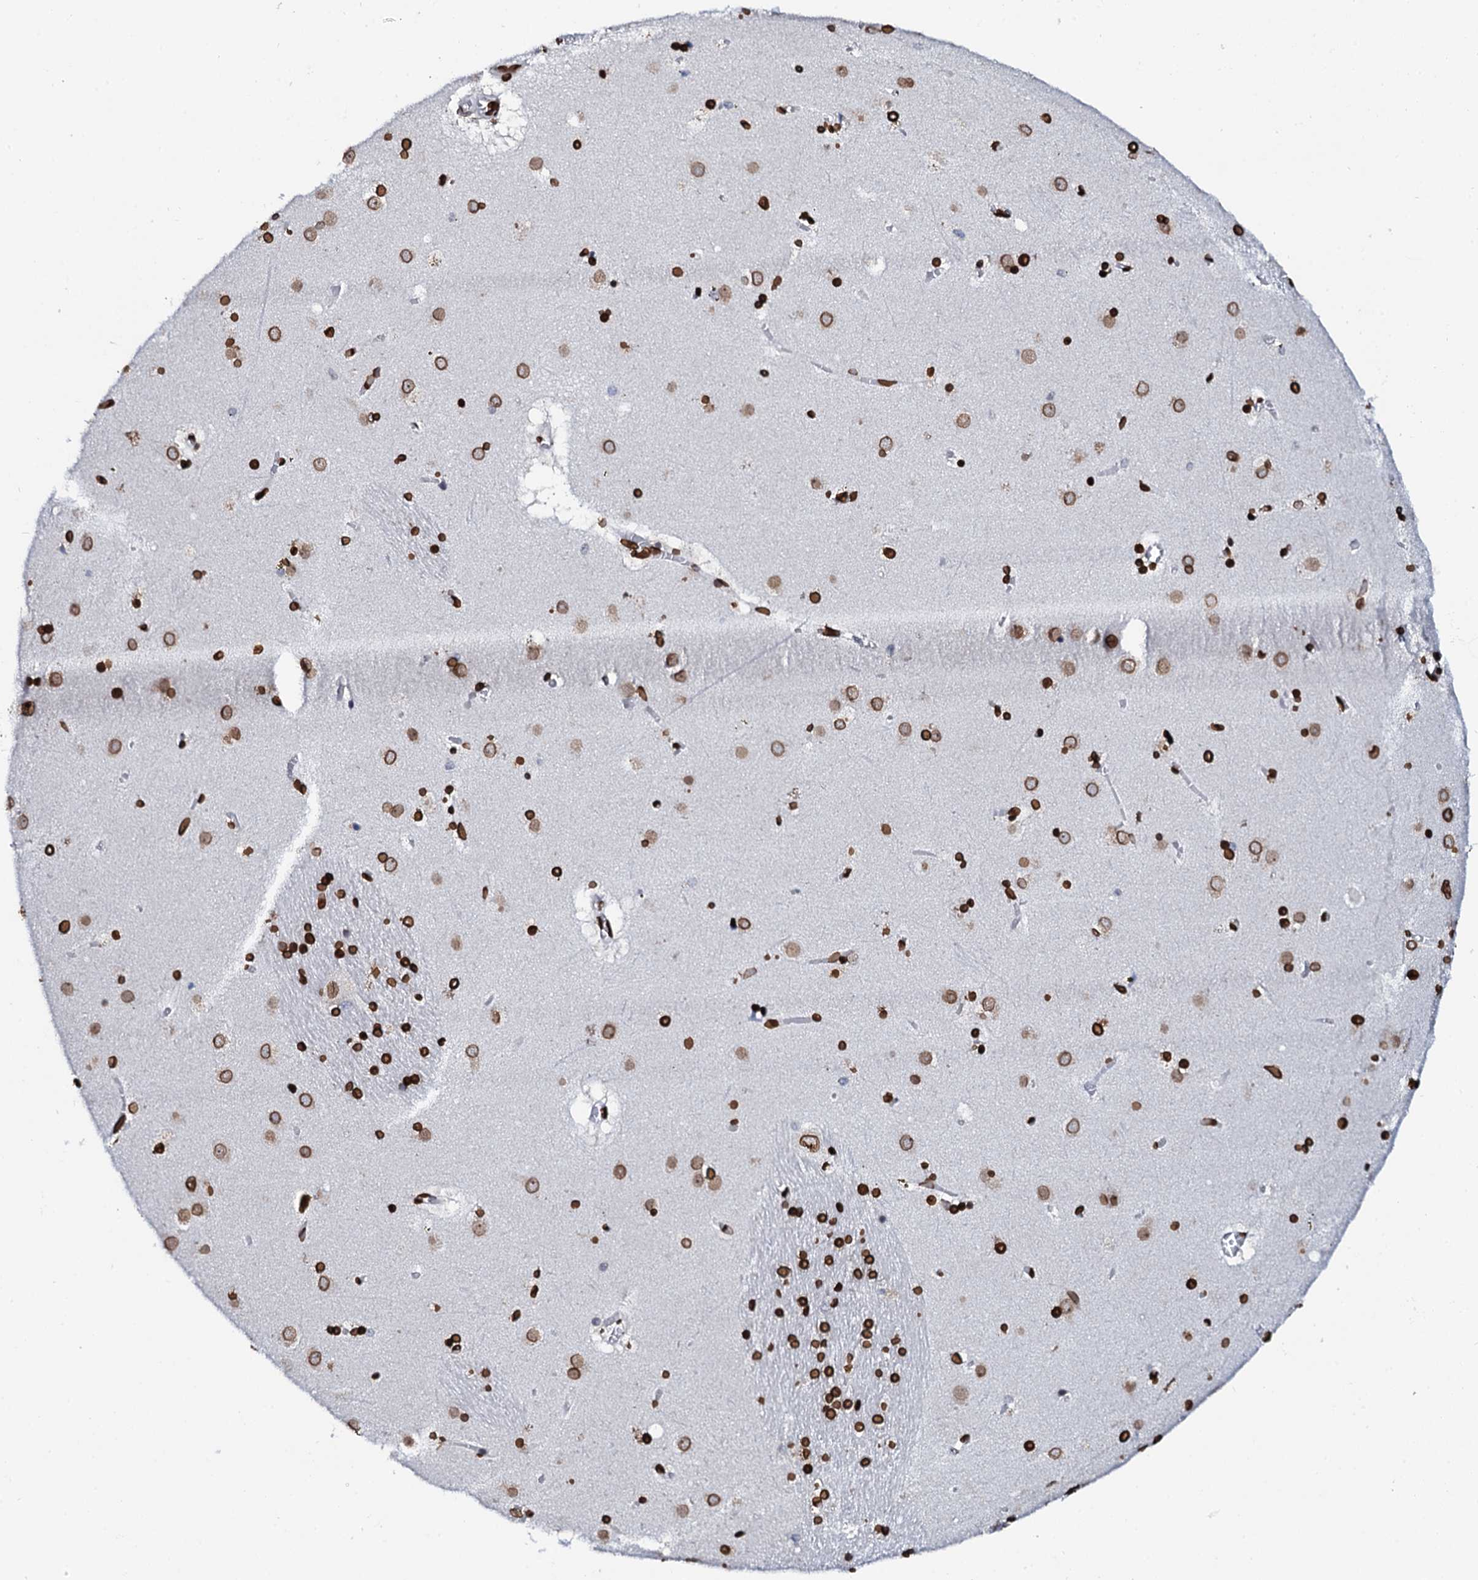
{"staining": {"intensity": "strong", "quantity": ">75%", "location": "nuclear"}, "tissue": "caudate", "cell_type": "Glial cells", "image_type": "normal", "snomed": [{"axis": "morphology", "description": "Normal tissue, NOS"}, {"axis": "topography", "description": "Lateral ventricle wall"}], "caption": "A brown stain shows strong nuclear expression of a protein in glial cells of benign caudate. The staining was performed using DAB (3,3'-diaminobenzidine), with brown indicating positive protein expression. Nuclei are stained blue with hematoxylin.", "gene": "KATNAL2", "patient": {"sex": "male", "age": 70}}